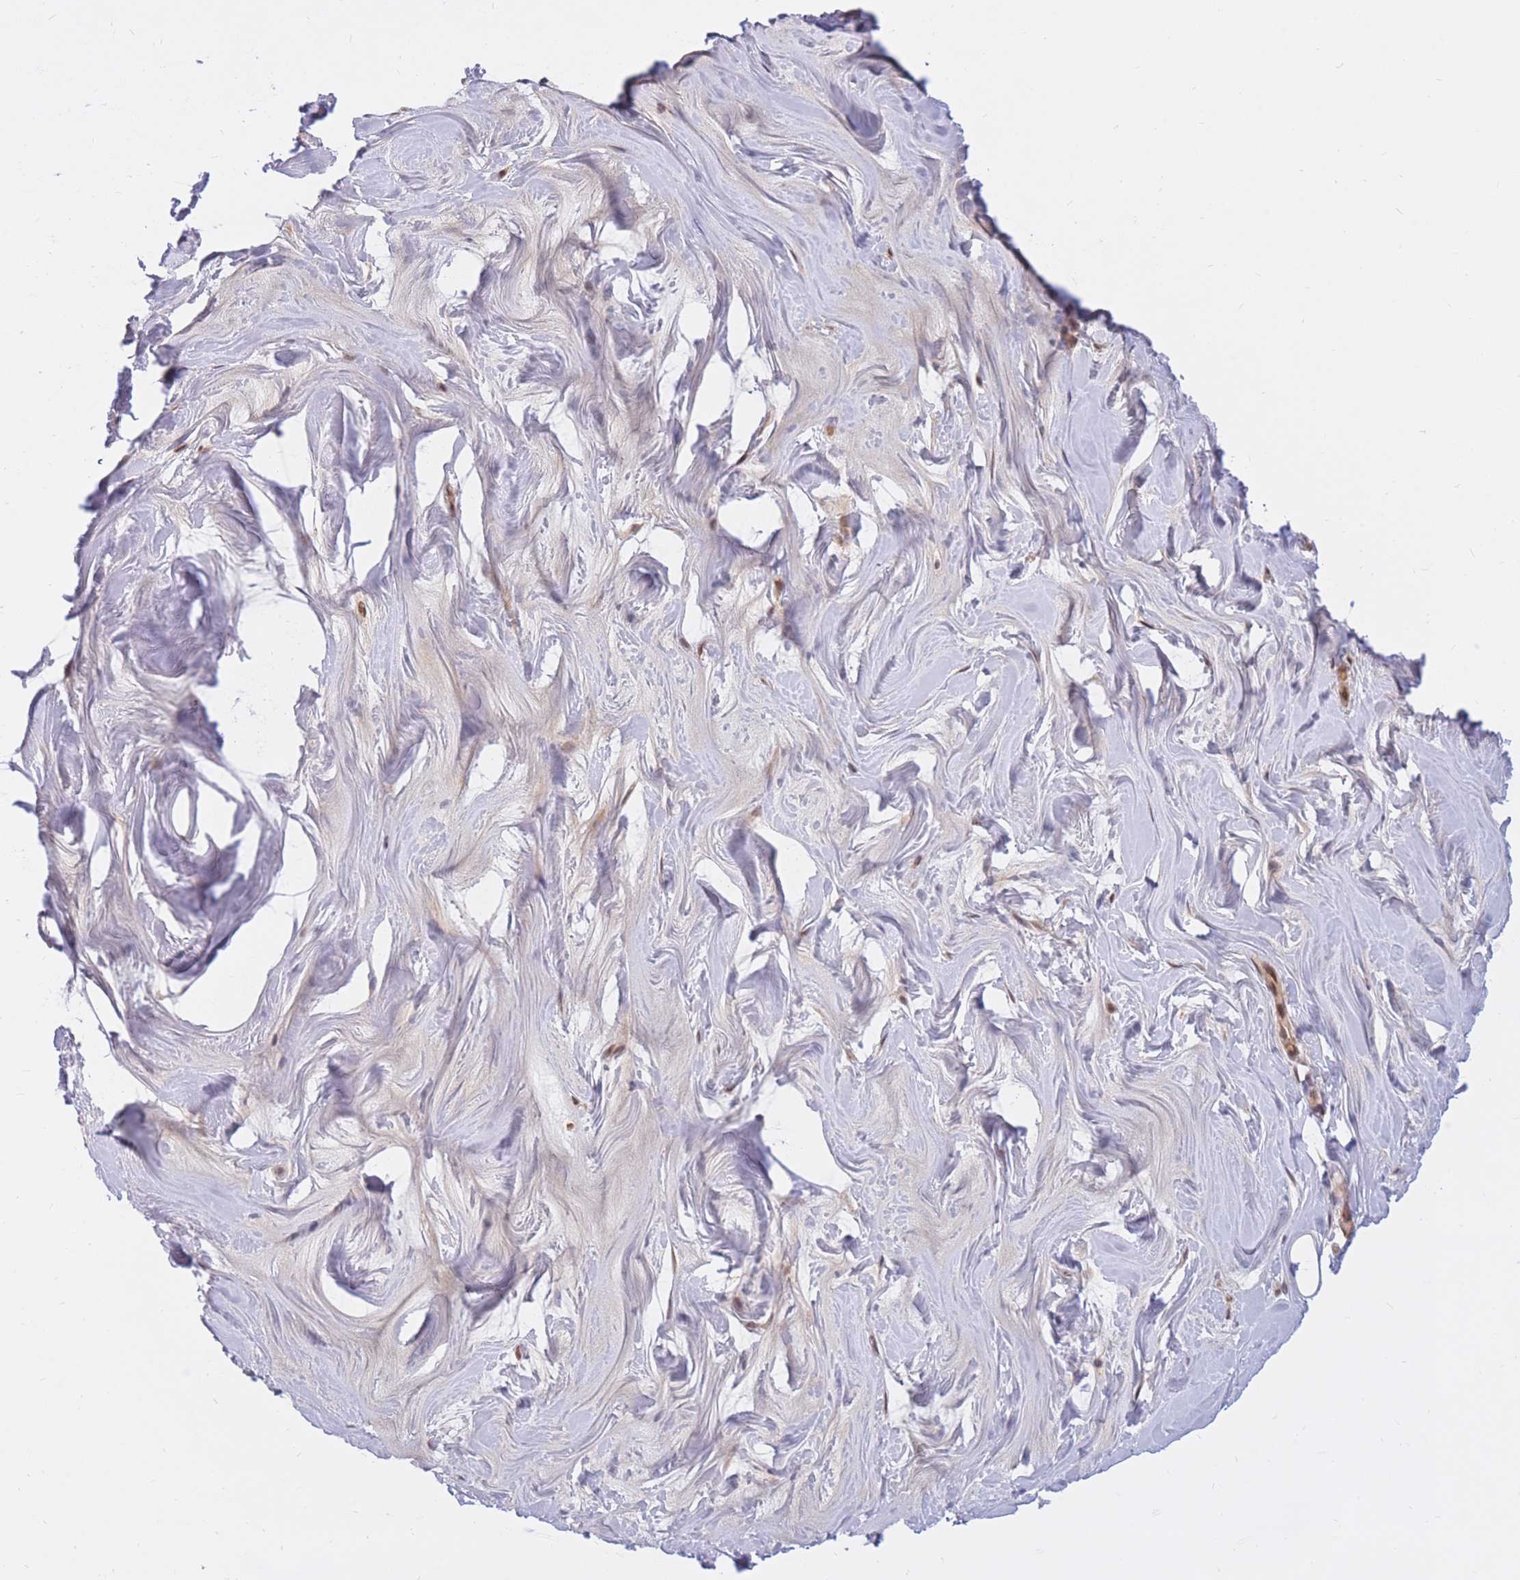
{"staining": {"intensity": "moderate", "quantity": "25%-75%", "location": "nuclear"}, "tissue": "adipose tissue", "cell_type": "Adipocytes", "image_type": "normal", "snomed": [{"axis": "morphology", "description": "Normal tissue, NOS"}, {"axis": "topography", "description": "Breast"}], "caption": "IHC photomicrograph of unremarkable adipose tissue: adipose tissue stained using IHC displays medium levels of moderate protein expression localized specifically in the nuclear of adipocytes, appearing as a nuclear brown color.", "gene": "ERICH6B", "patient": {"sex": "female", "age": 26}}